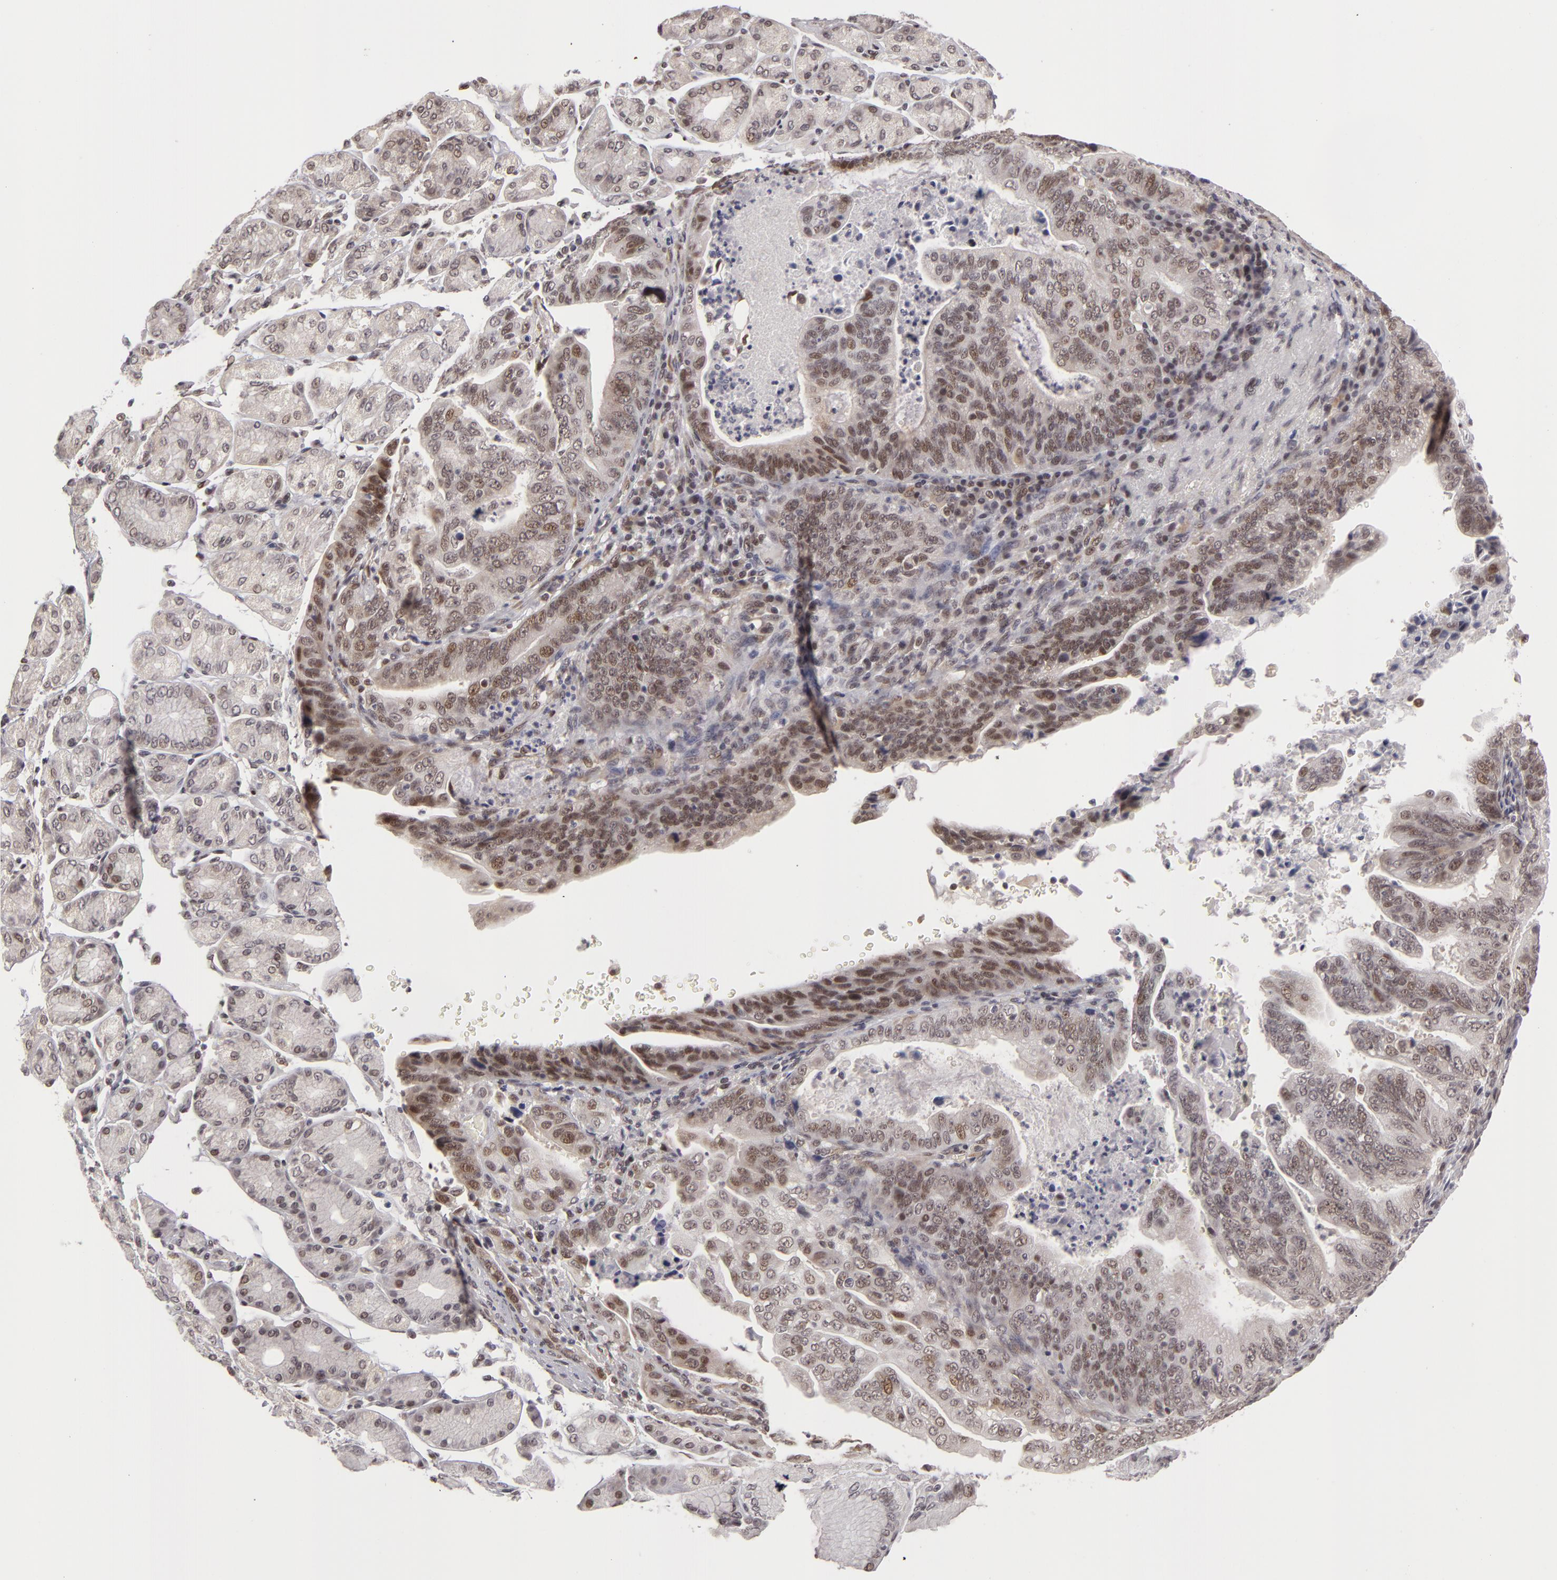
{"staining": {"intensity": "weak", "quantity": "25%-75%", "location": "nuclear"}, "tissue": "stomach cancer", "cell_type": "Tumor cells", "image_type": "cancer", "snomed": [{"axis": "morphology", "description": "Adenocarcinoma, NOS"}, {"axis": "topography", "description": "Stomach, upper"}], "caption": "High-magnification brightfield microscopy of stomach cancer stained with DAB (brown) and counterstained with hematoxylin (blue). tumor cells exhibit weak nuclear staining is identified in approximately25%-75% of cells.", "gene": "ZNF133", "patient": {"sex": "female", "age": 50}}